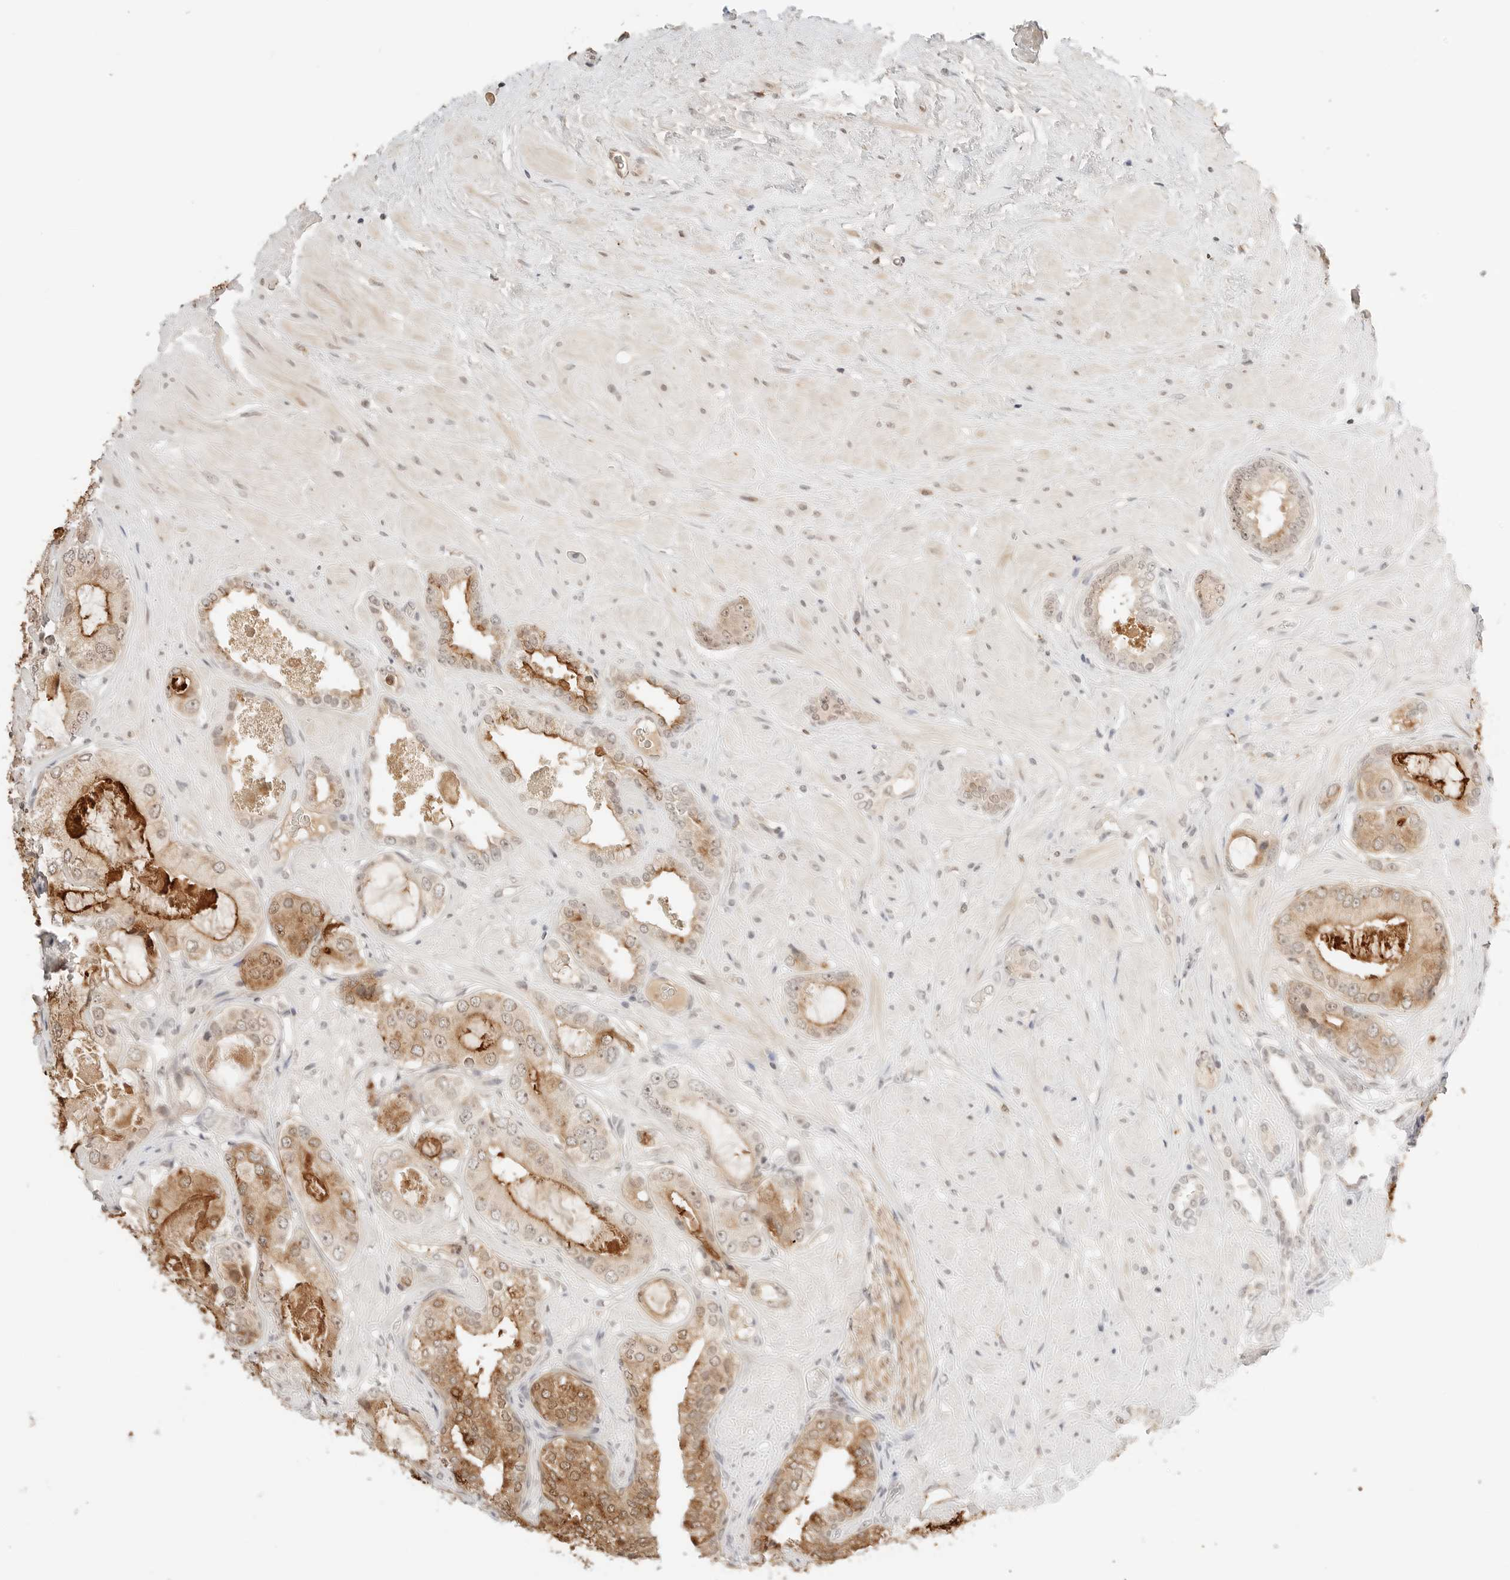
{"staining": {"intensity": "moderate", "quantity": ">75%", "location": "cytoplasmic/membranous"}, "tissue": "prostate cancer", "cell_type": "Tumor cells", "image_type": "cancer", "snomed": [{"axis": "morphology", "description": "Adenocarcinoma, High grade"}, {"axis": "topography", "description": "Prostate"}], "caption": "Brown immunohistochemical staining in human prostate cancer displays moderate cytoplasmic/membranous positivity in about >75% of tumor cells. The protein is shown in brown color, while the nuclei are stained blue.", "gene": "RPS6KL1", "patient": {"sex": "male", "age": 59}}